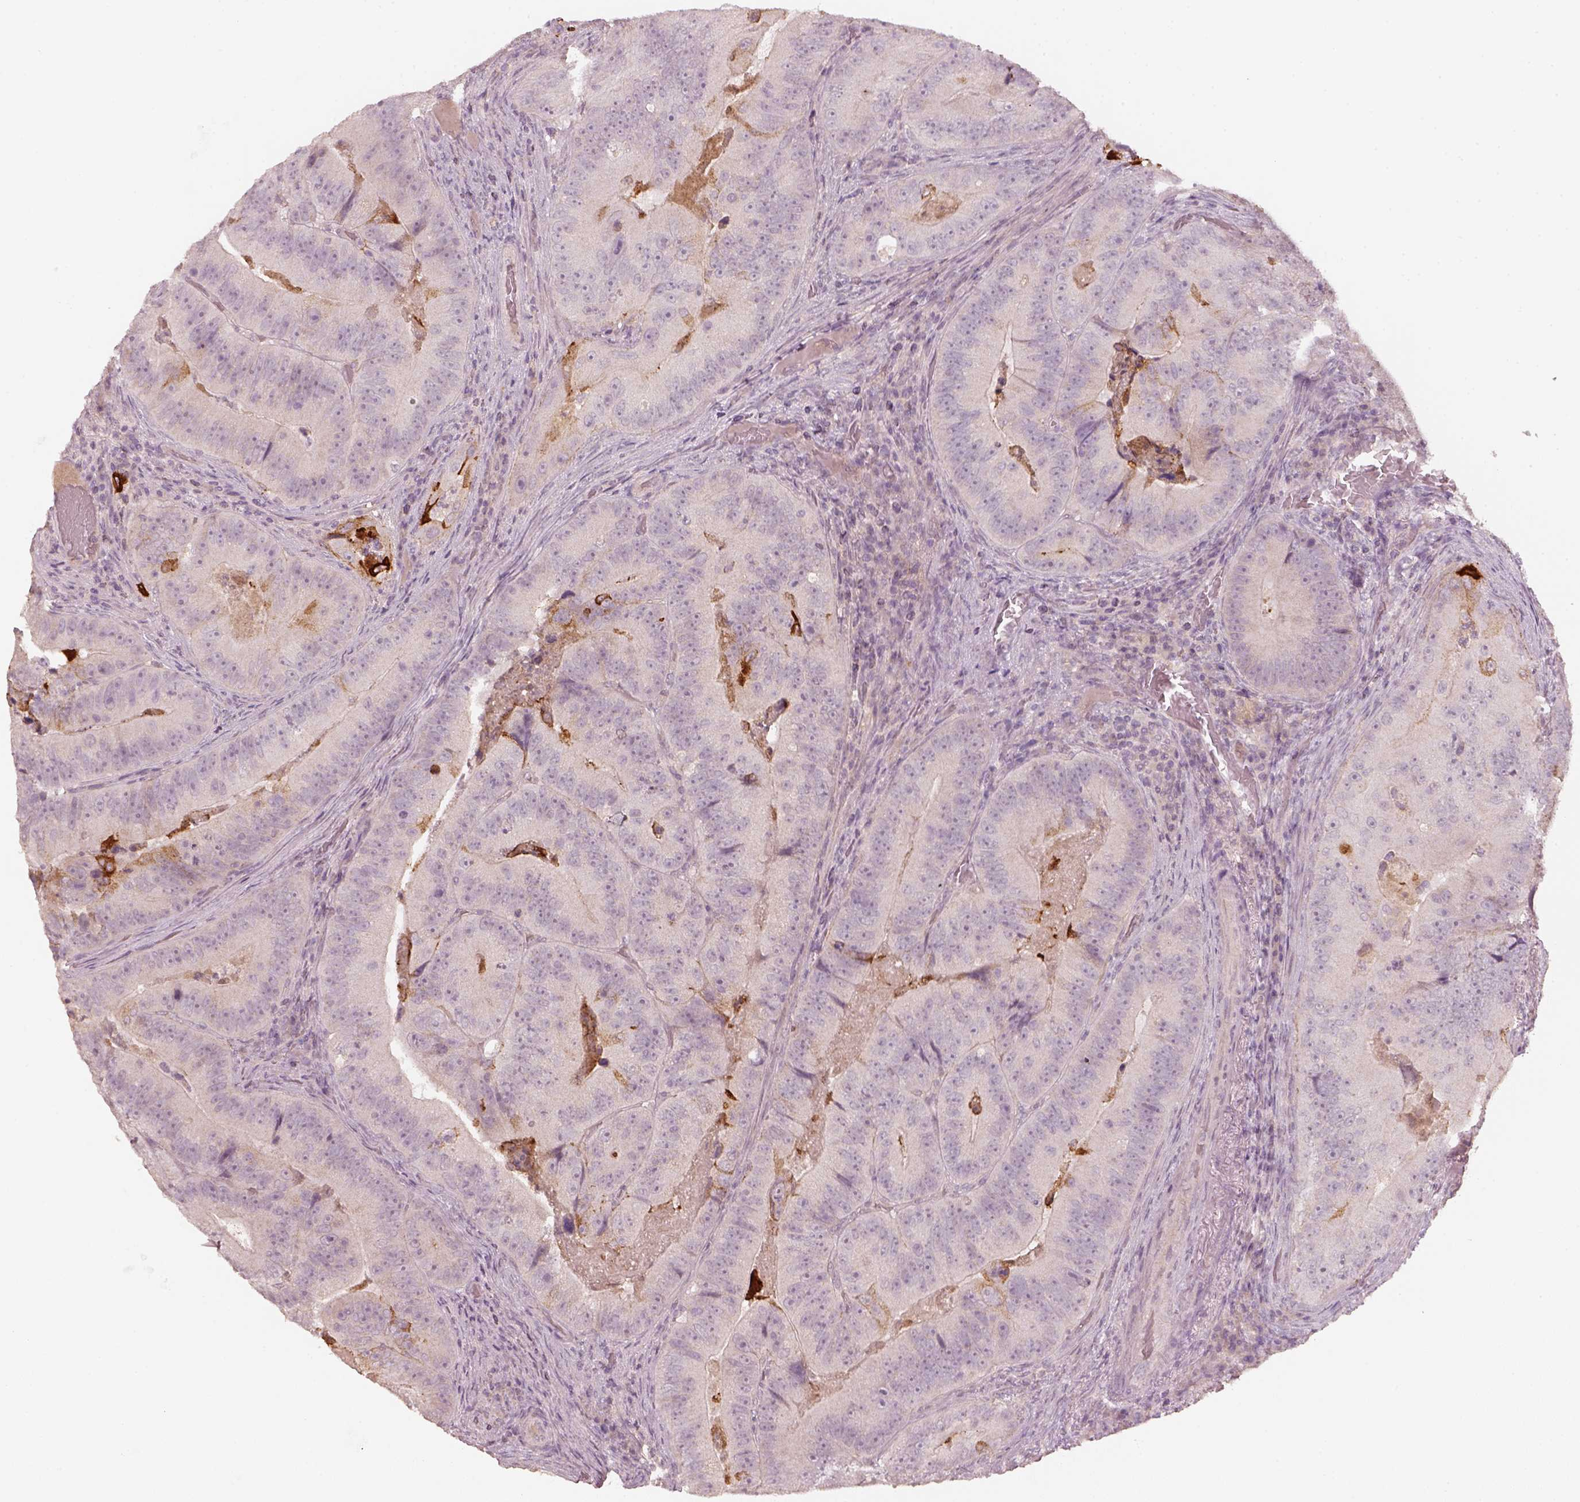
{"staining": {"intensity": "strong", "quantity": "<25%", "location": "cytoplasmic/membranous"}, "tissue": "colorectal cancer", "cell_type": "Tumor cells", "image_type": "cancer", "snomed": [{"axis": "morphology", "description": "Adenocarcinoma, NOS"}, {"axis": "topography", "description": "Colon"}], "caption": "A medium amount of strong cytoplasmic/membranous staining is identified in approximately <25% of tumor cells in colorectal cancer tissue.", "gene": "LAMC2", "patient": {"sex": "female", "age": 86}}